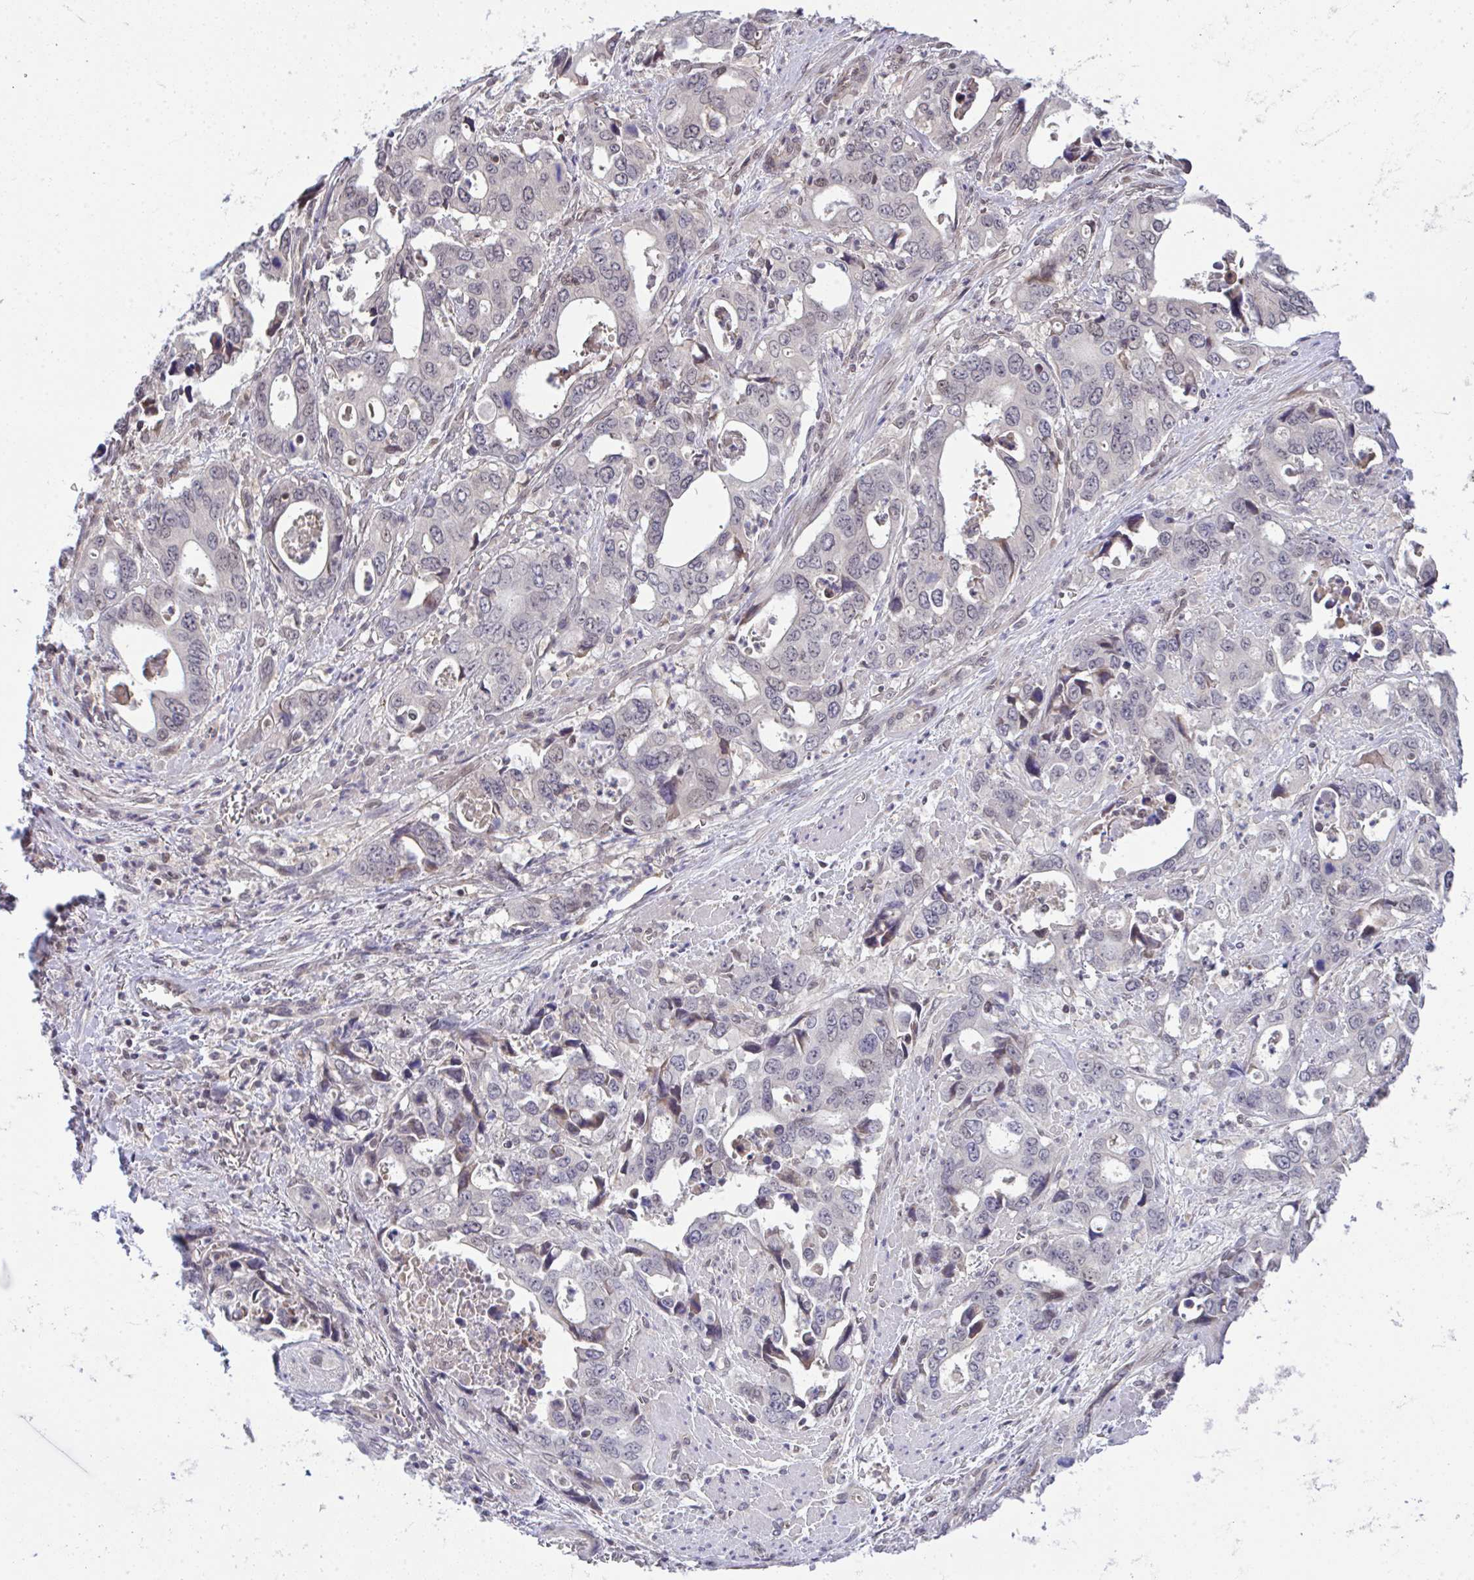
{"staining": {"intensity": "weak", "quantity": "<25%", "location": "nuclear"}, "tissue": "stomach cancer", "cell_type": "Tumor cells", "image_type": "cancer", "snomed": [{"axis": "morphology", "description": "Adenocarcinoma, NOS"}, {"axis": "topography", "description": "Stomach, upper"}], "caption": "Immunohistochemistry (IHC) image of neoplastic tissue: human adenocarcinoma (stomach) stained with DAB shows no significant protein staining in tumor cells.", "gene": "C9orf64", "patient": {"sex": "male", "age": 74}}